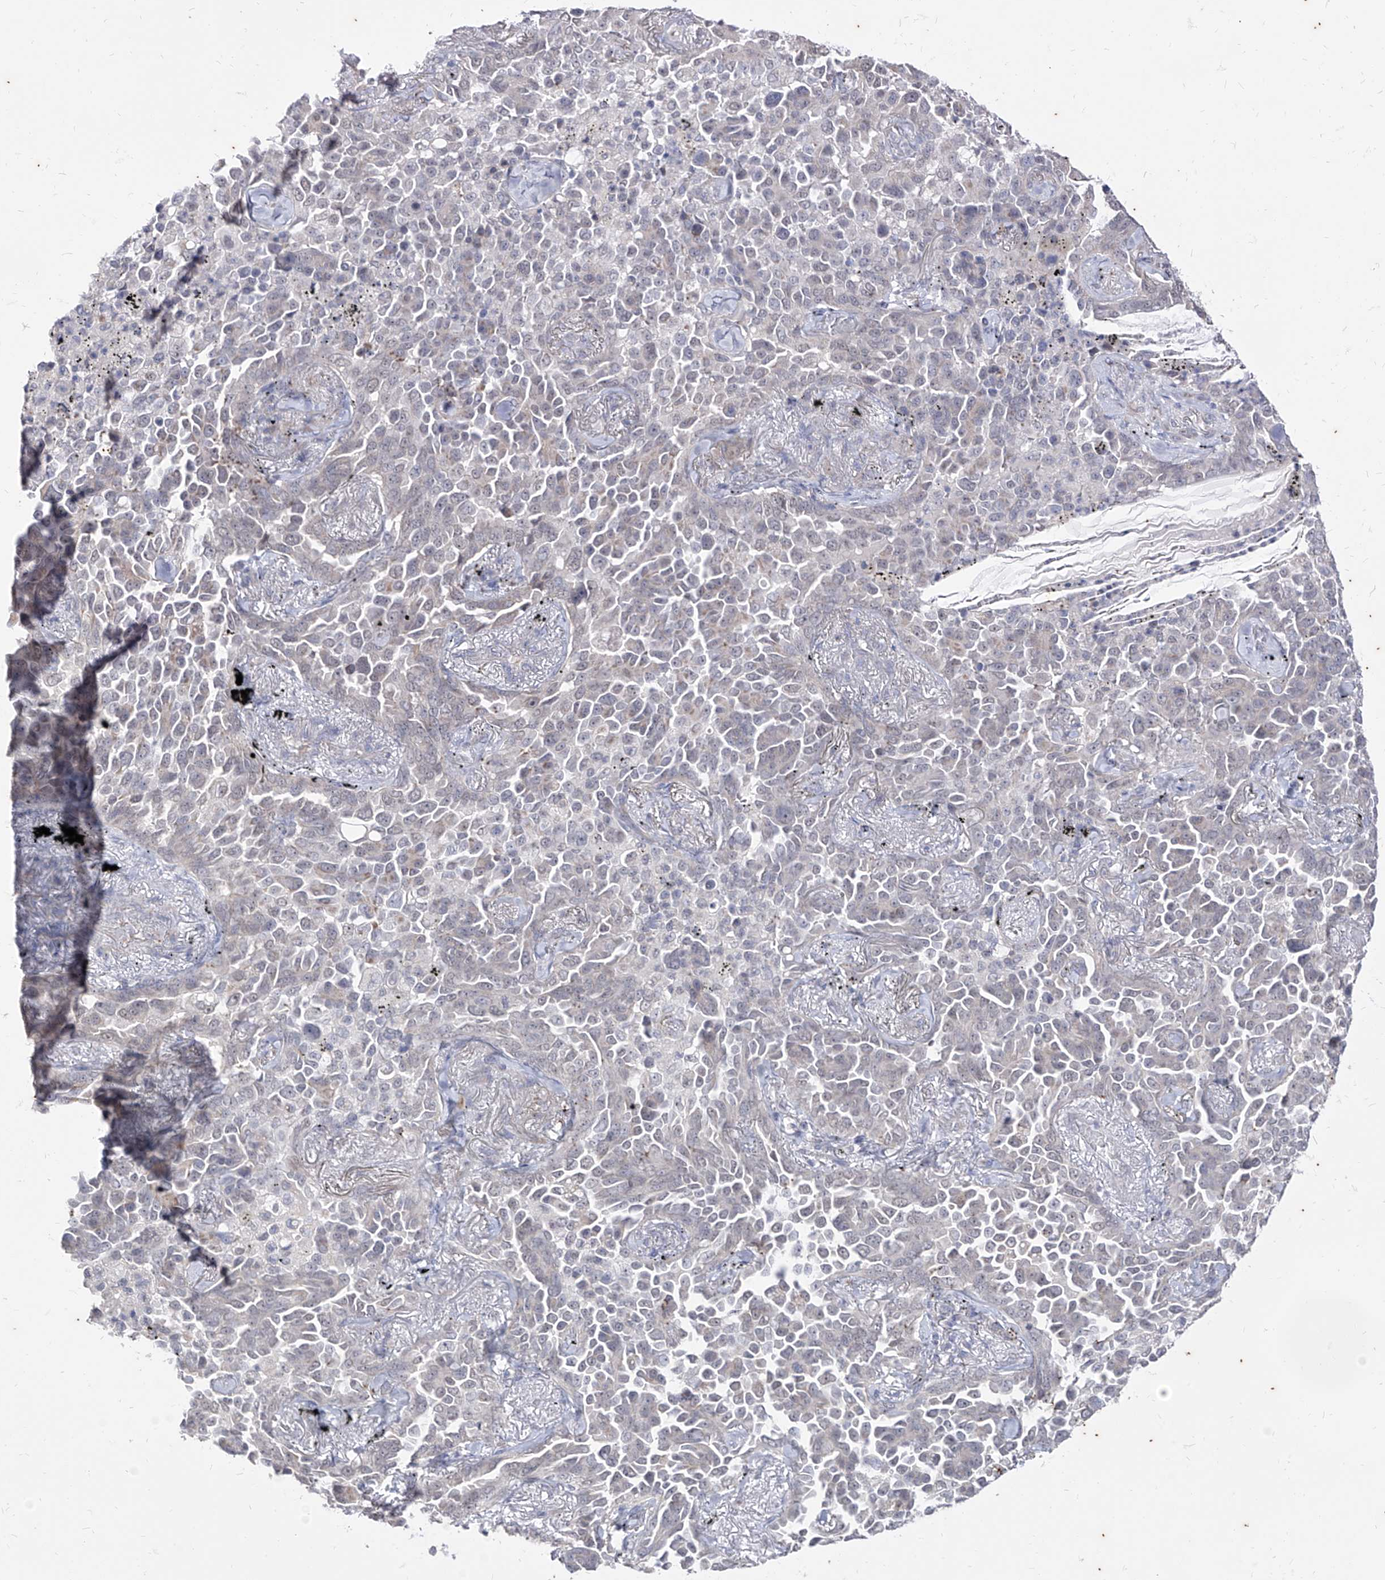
{"staining": {"intensity": "negative", "quantity": "none", "location": "none"}, "tissue": "lung cancer", "cell_type": "Tumor cells", "image_type": "cancer", "snomed": [{"axis": "morphology", "description": "Adenocarcinoma, NOS"}, {"axis": "topography", "description": "Lung"}], "caption": "This histopathology image is of lung cancer stained with immunohistochemistry (IHC) to label a protein in brown with the nuclei are counter-stained blue. There is no positivity in tumor cells.", "gene": "PHF20L1", "patient": {"sex": "female", "age": 67}}